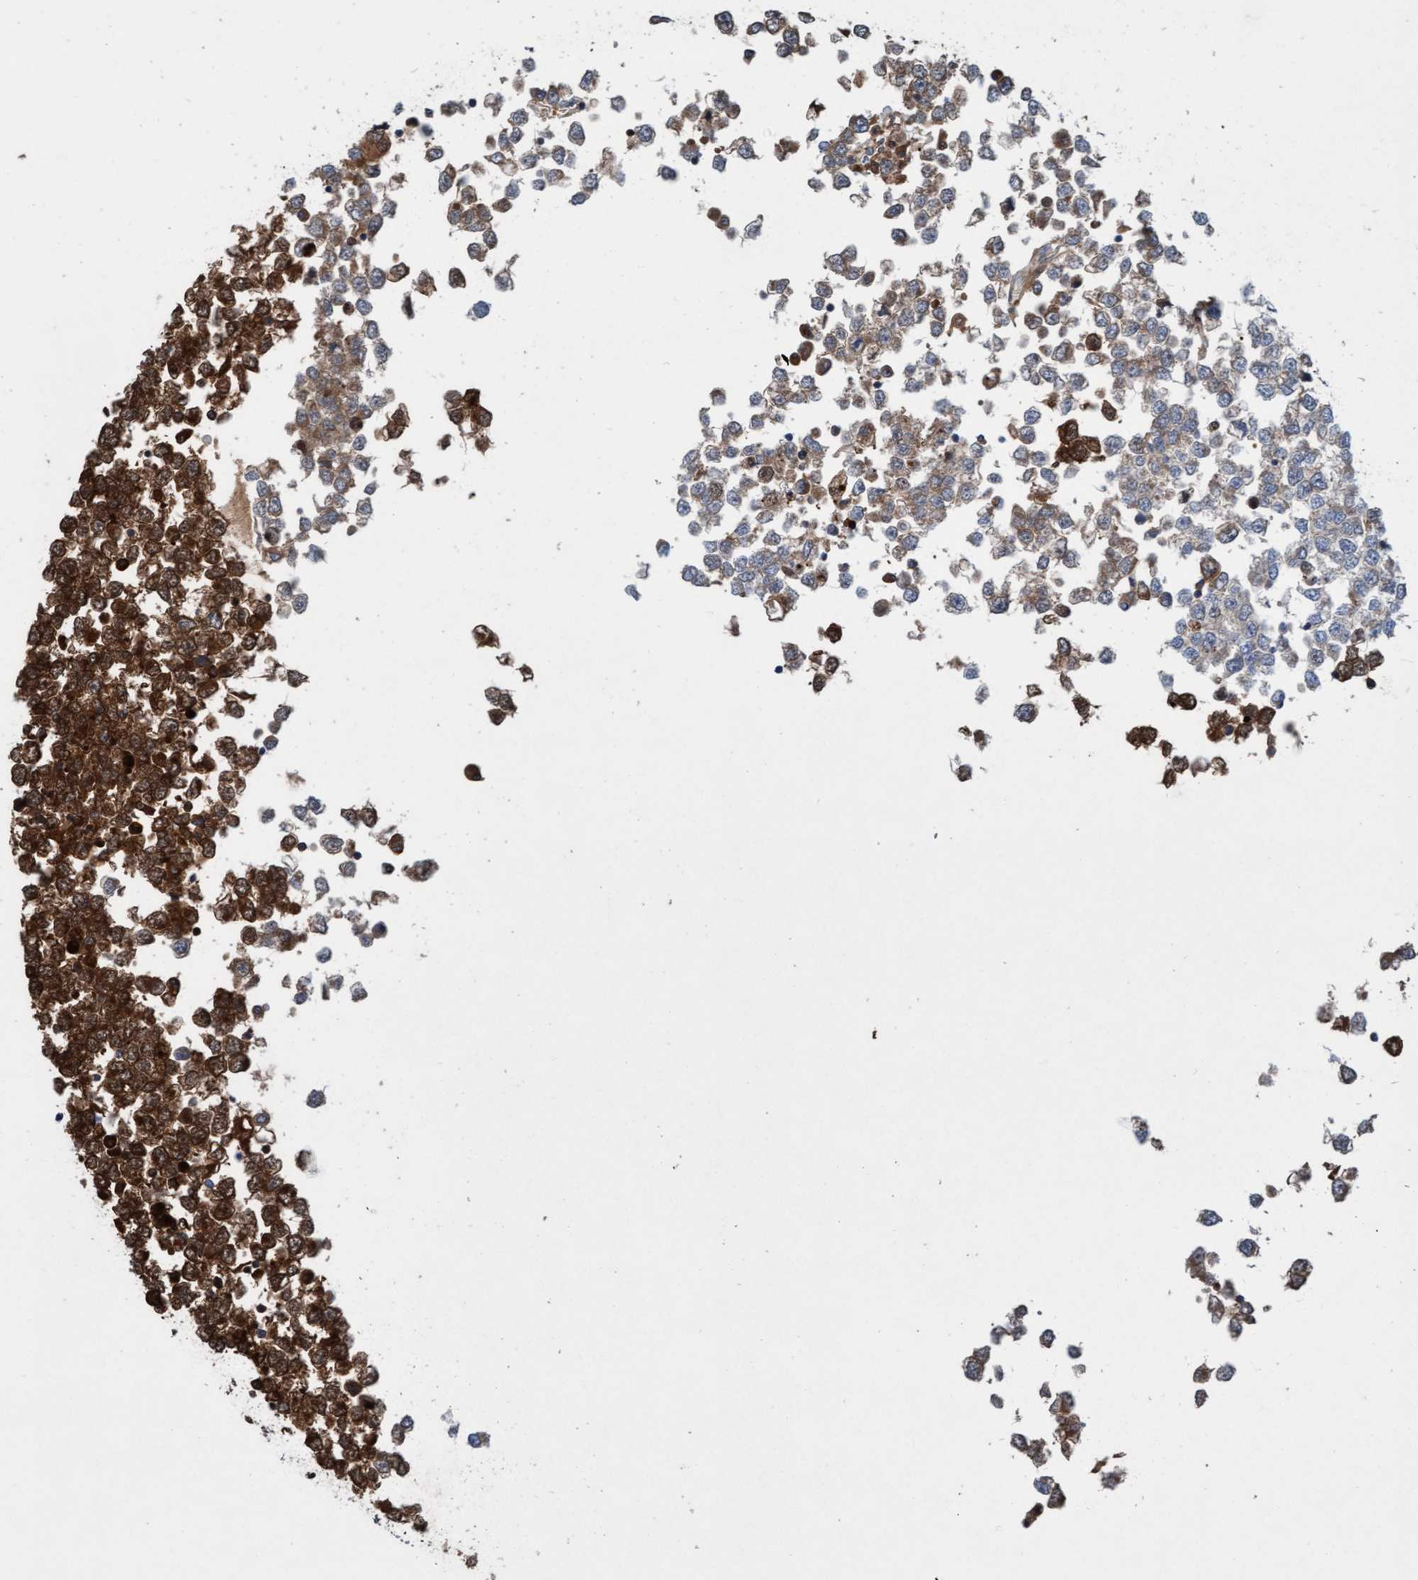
{"staining": {"intensity": "strong", "quantity": ">75%", "location": "cytoplasmic/membranous"}, "tissue": "testis cancer", "cell_type": "Tumor cells", "image_type": "cancer", "snomed": [{"axis": "morphology", "description": "Seminoma, NOS"}, {"axis": "topography", "description": "Testis"}], "caption": "This is a histology image of IHC staining of seminoma (testis), which shows strong positivity in the cytoplasmic/membranous of tumor cells.", "gene": "KLHL25", "patient": {"sex": "male", "age": 65}}